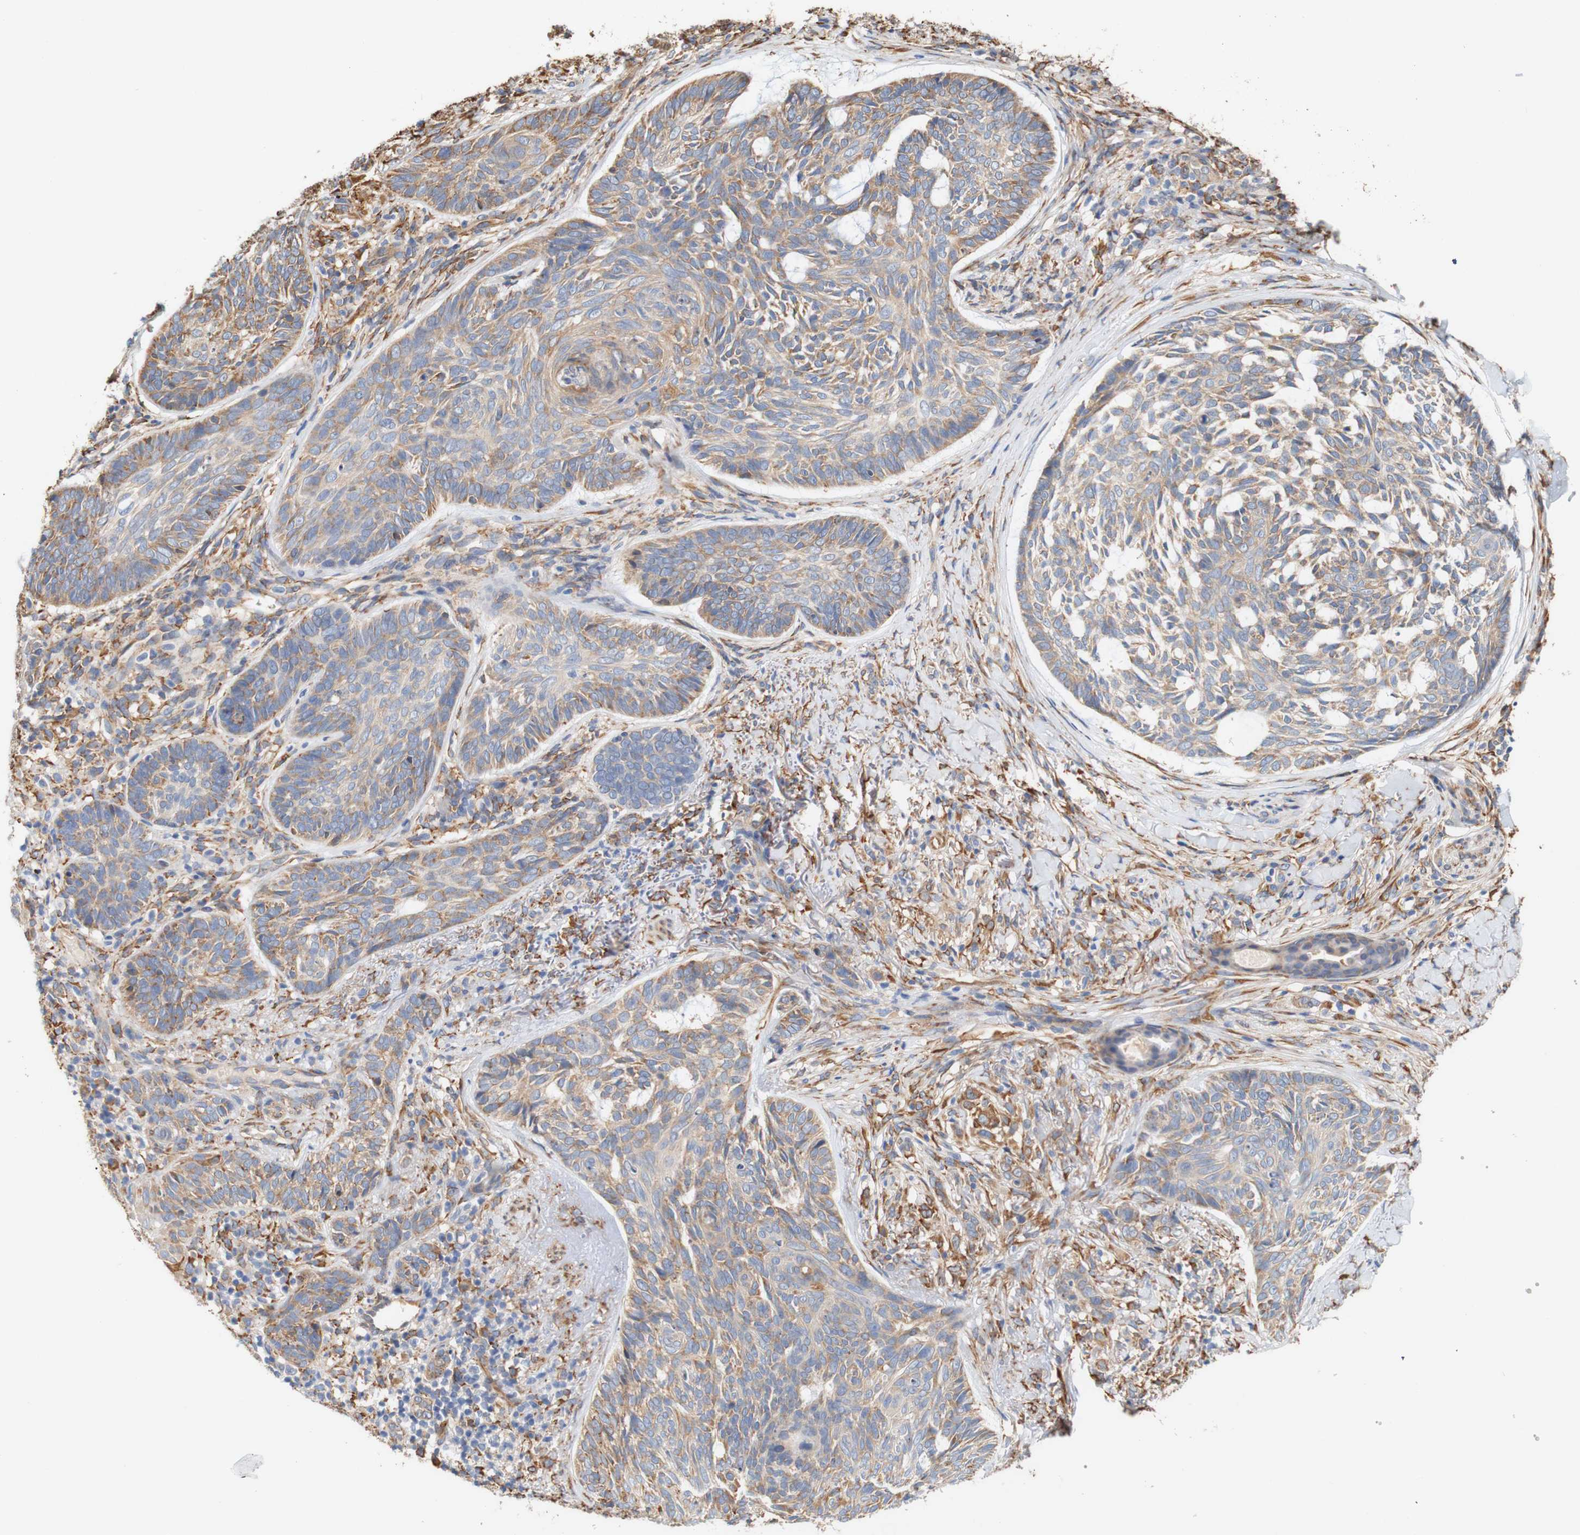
{"staining": {"intensity": "moderate", "quantity": "25%-75%", "location": "cytoplasmic/membranous"}, "tissue": "skin cancer", "cell_type": "Tumor cells", "image_type": "cancer", "snomed": [{"axis": "morphology", "description": "Basal cell carcinoma"}, {"axis": "topography", "description": "Skin"}], "caption": "Protein expression analysis of human skin cancer (basal cell carcinoma) reveals moderate cytoplasmic/membranous expression in approximately 25%-75% of tumor cells.", "gene": "EIF2AK4", "patient": {"sex": "male", "age": 43}}